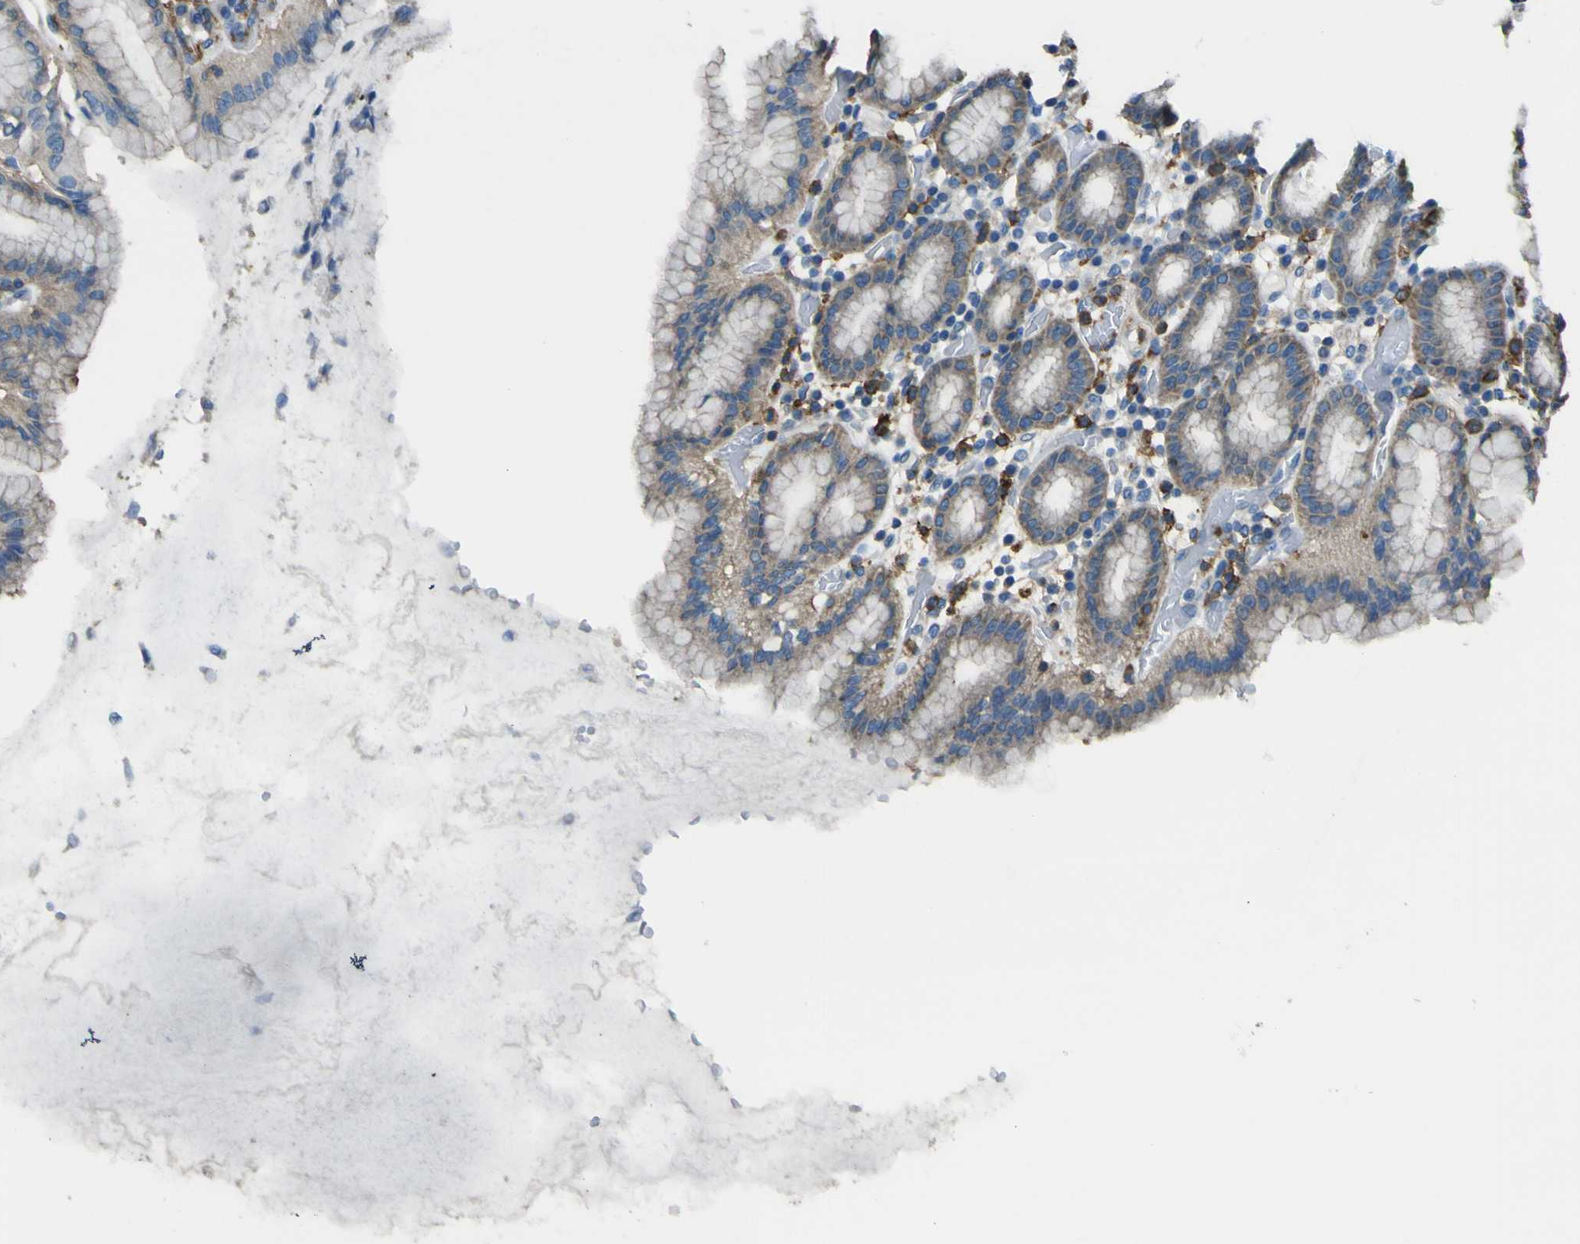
{"staining": {"intensity": "moderate", "quantity": "25%-75%", "location": "cytoplasmic/membranous"}, "tissue": "stomach", "cell_type": "Glandular cells", "image_type": "normal", "snomed": [{"axis": "morphology", "description": "Normal tissue, NOS"}, {"axis": "topography", "description": "Stomach, upper"}], "caption": "Immunohistochemical staining of benign human stomach demonstrates medium levels of moderate cytoplasmic/membranous staining in about 25%-75% of glandular cells.", "gene": "LAIR1", "patient": {"sex": "male", "age": 68}}